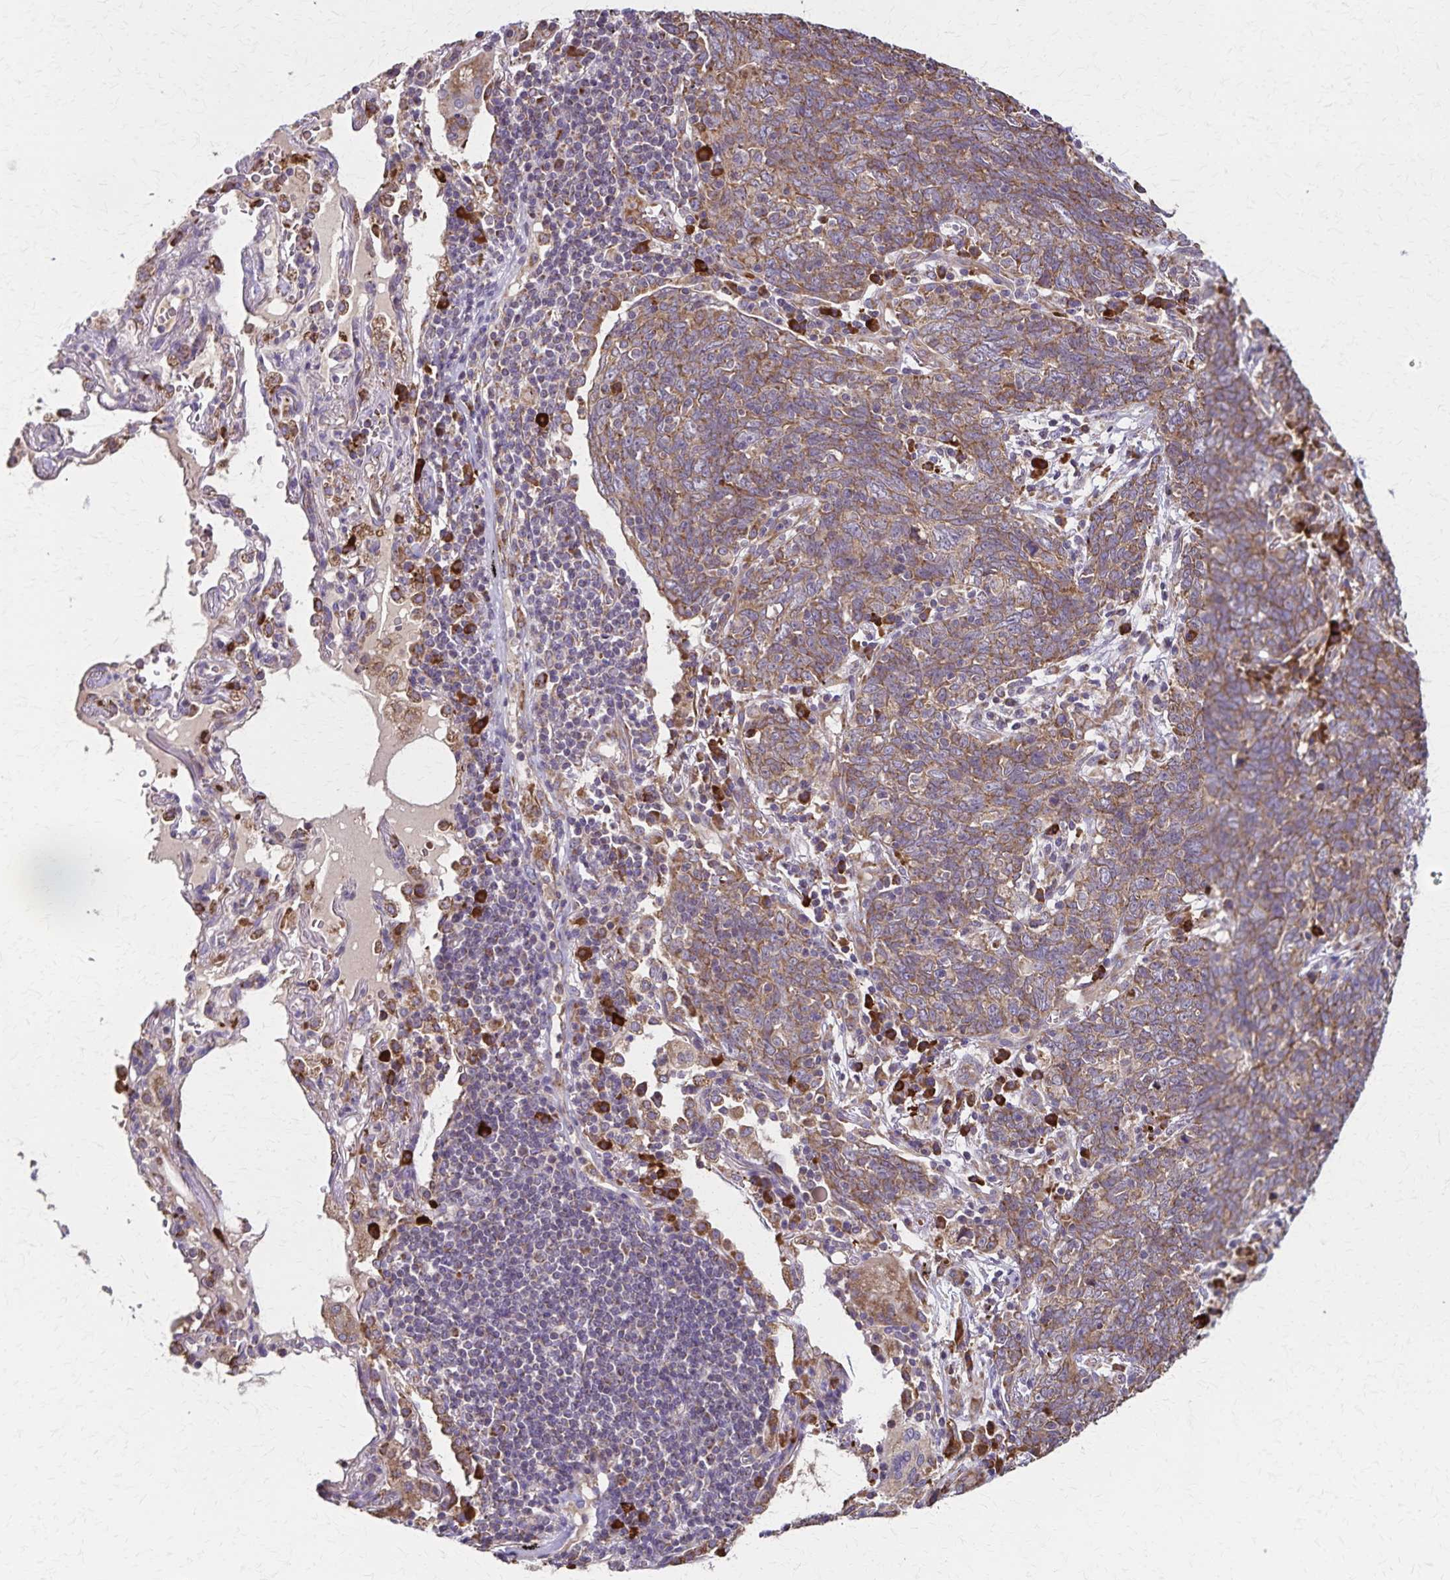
{"staining": {"intensity": "moderate", "quantity": ">75%", "location": "cytoplasmic/membranous"}, "tissue": "lung cancer", "cell_type": "Tumor cells", "image_type": "cancer", "snomed": [{"axis": "morphology", "description": "Squamous cell carcinoma, NOS"}, {"axis": "topography", "description": "Lung"}], "caption": "About >75% of tumor cells in human lung cancer show moderate cytoplasmic/membranous protein positivity as visualized by brown immunohistochemical staining.", "gene": "RNF10", "patient": {"sex": "female", "age": 72}}